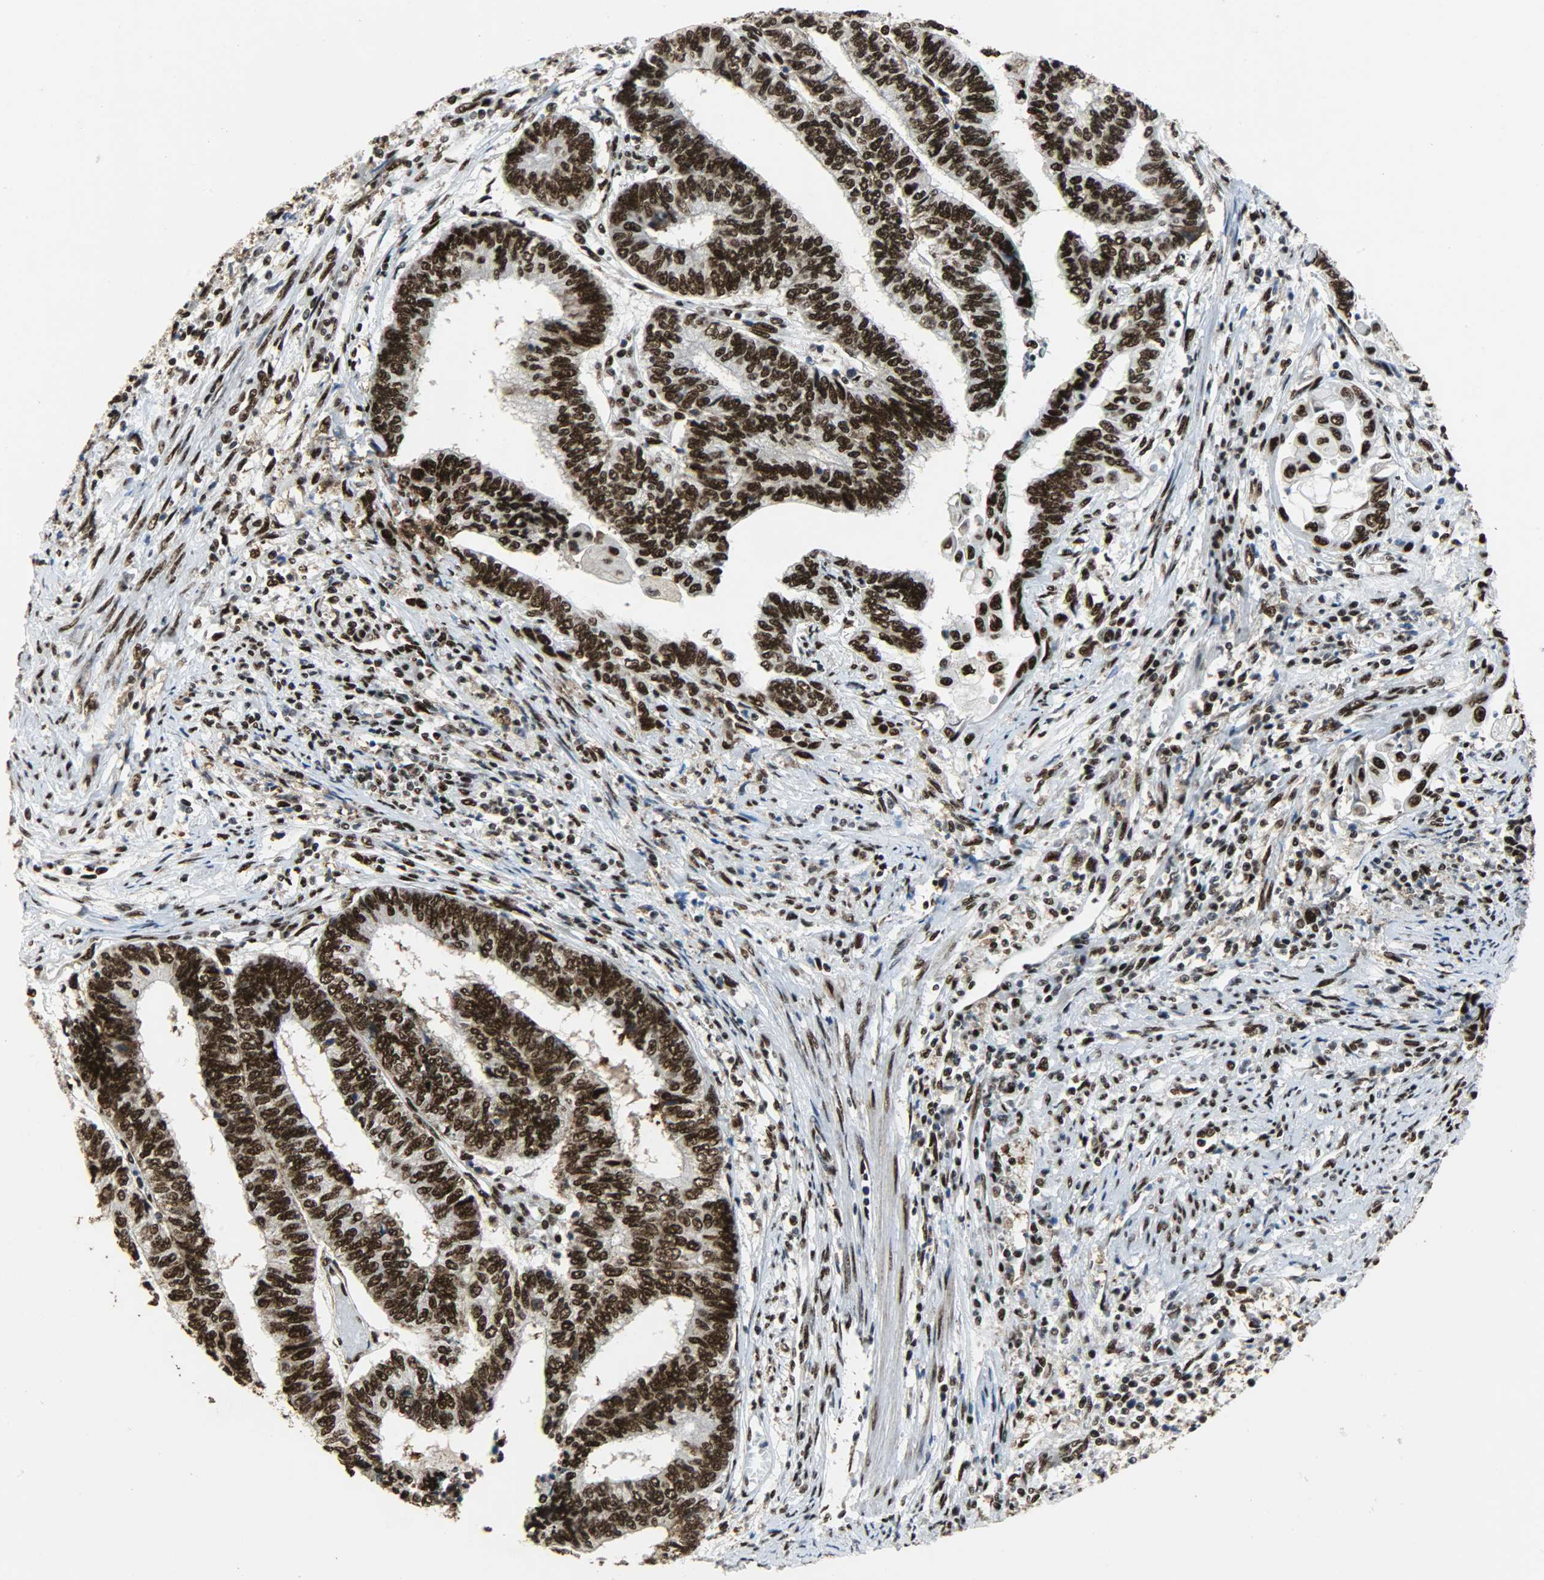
{"staining": {"intensity": "strong", "quantity": ">75%", "location": "nuclear"}, "tissue": "endometrial cancer", "cell_type": "Tumor cells", "image_type": "cancer", "snomed": [{"axis": "morphology", "description": "Adenocarcinoma, NOS"}, {"axis": "topography", "description": "Uterus"}, {"axis": "topography", "description": "Endometrium"}], "caption": "IHC histopathology image of endometrial adenocarcinoma stained for a protein (brown), which exhibits high levels of strong nuclear staining in approximately >75% of tumor cells.", "gene": "SSB", "patient": {"sex": "female", "age": 70}}